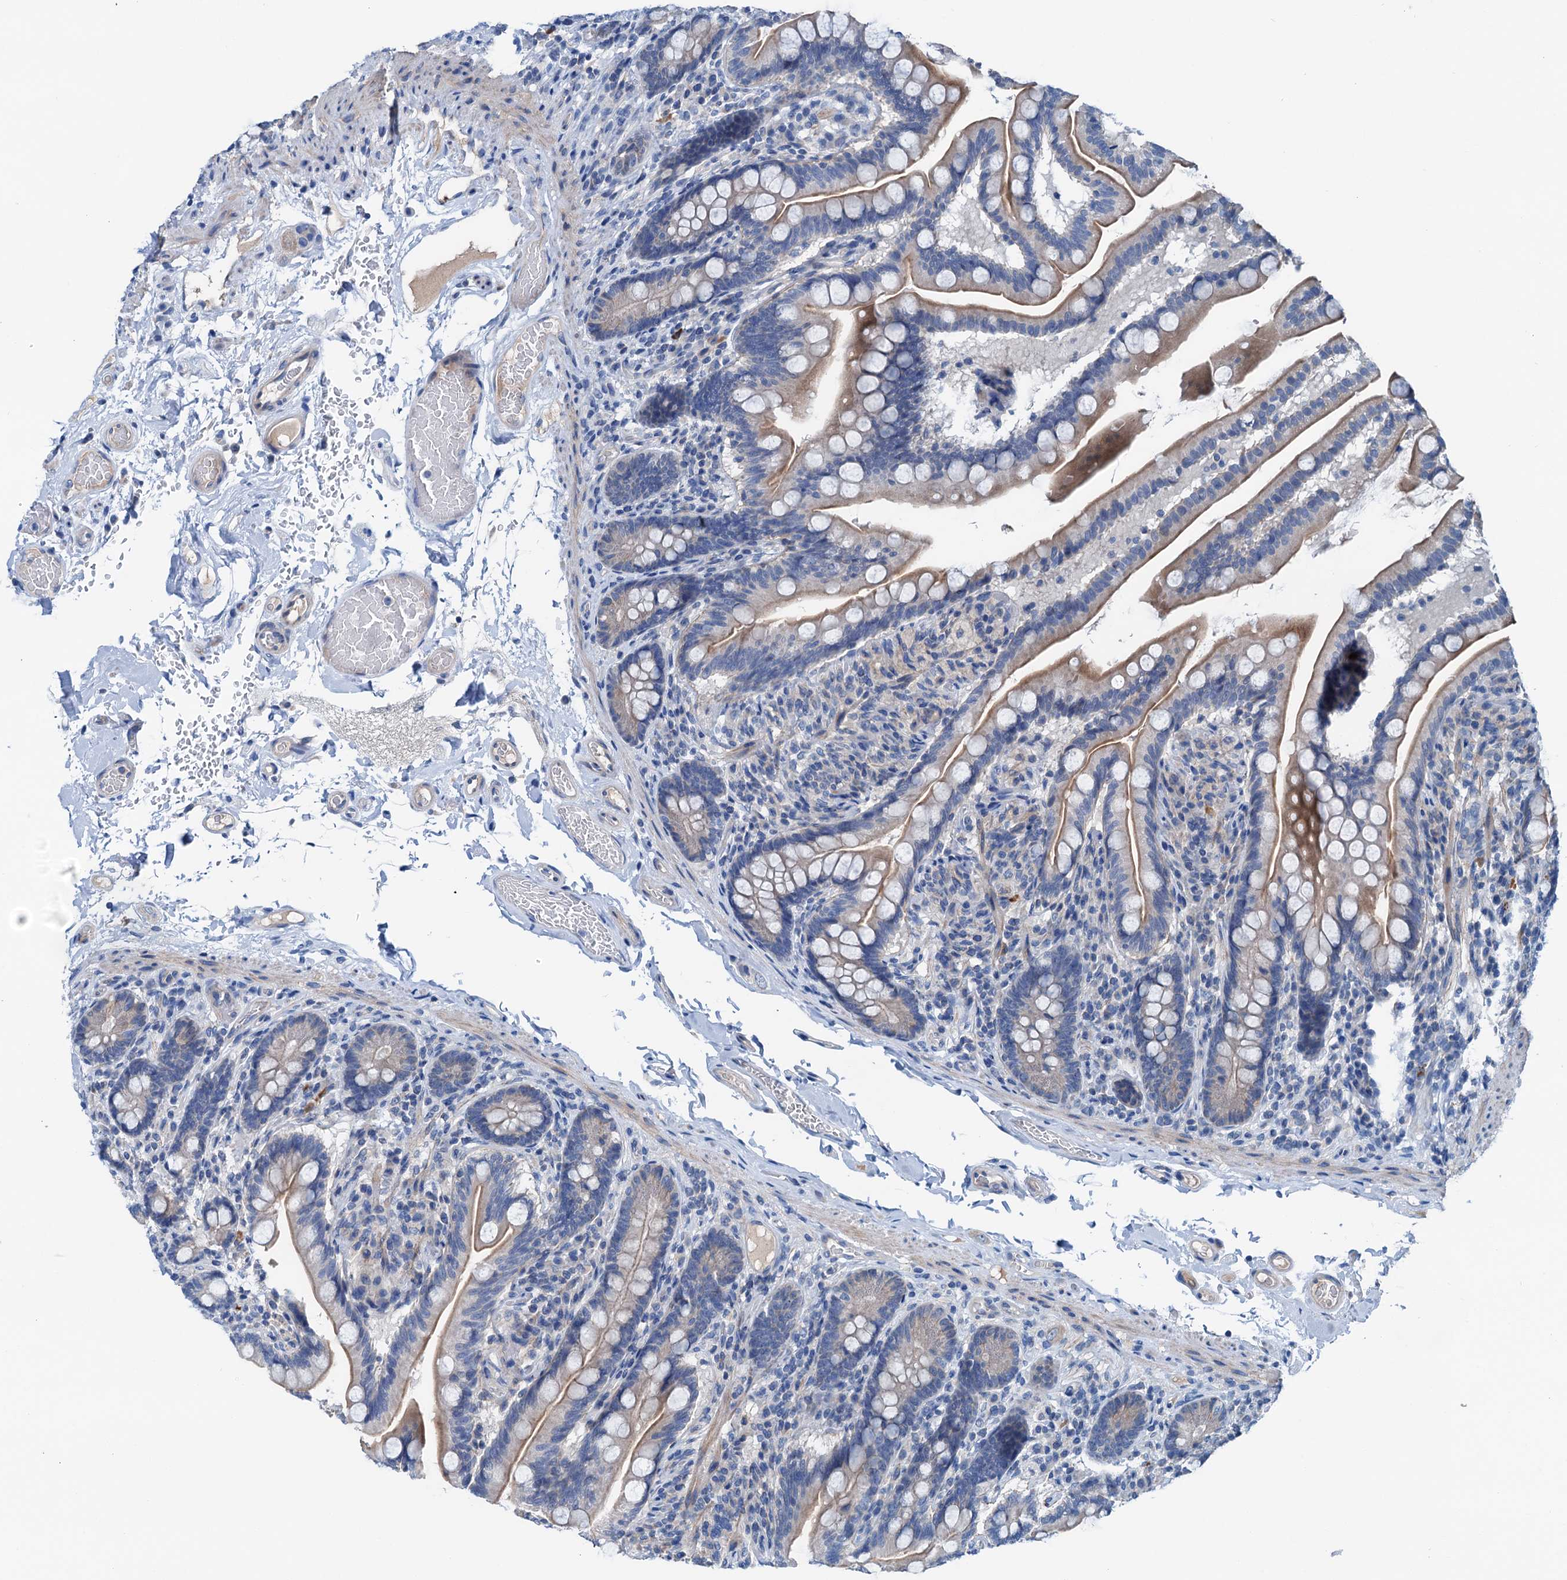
{"staining": {"intensity": "moderate", "quantity": "25%-75%", "location": "cytoplasmic/membranous"}, "tissue": "small intestine", "cell_type": "Glandular cells", "image_type": "normal", "snomed": [{"axis": "morphology", "description": "Normal tissue, NOS"}, {"axis": "topography", "description": "Small intestine"}], "caption": "Immunohistochemistry (IHC) (DAB (3,3'-diaminobenzidine)) staining of benign human small intestine demonstrates moderate cytoplasmic/membranous protein positivity in approximately 25%-75% of glandular cells. The protein is shown in brown color, while the nuclei are stained blue.", "gene": "KNDC1", "patient": {"sex": "female", "age": 64}}